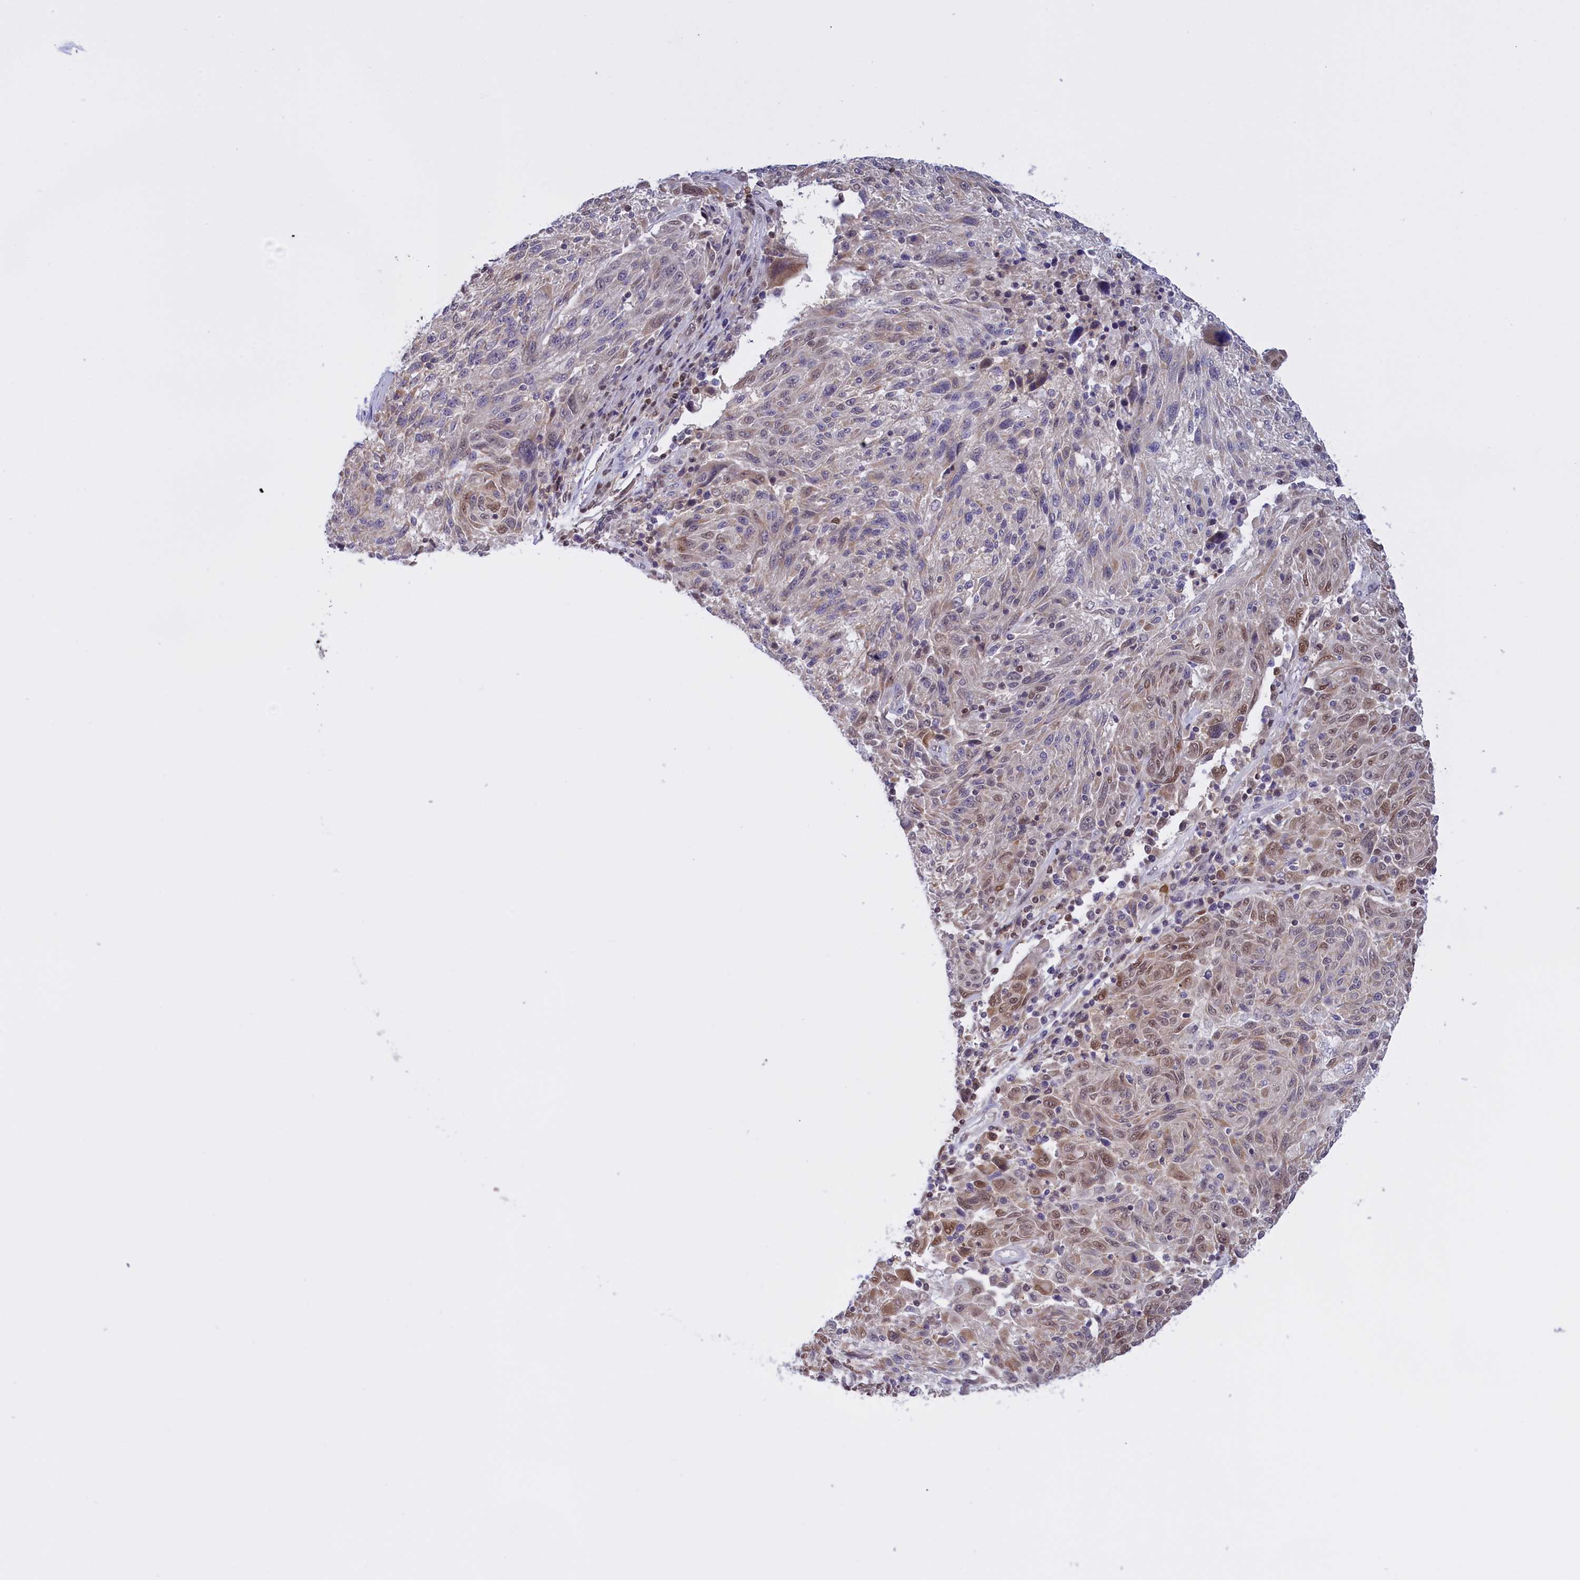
{"staining": {"intensity": "moderate", "quantity": "<25%", "location": "nuclear"}, "tissue": "melanoma", "cell_type": "Tumor cells", "image_type": "cancer", "snomed": [{"axis": "morphology", "description": "Malignant melanoma, NOS"}, {"axis": "topography", "description": "Skin"}], "caption": "Malignant melanoma stained with DAB (3,3'-diaminobenzidine) IHC displays low levels of moderate nuclear positivity in about <25% of tumor cells.", "gene": "IZUMO2", "patient": {"sex": "male", "age": 53}}